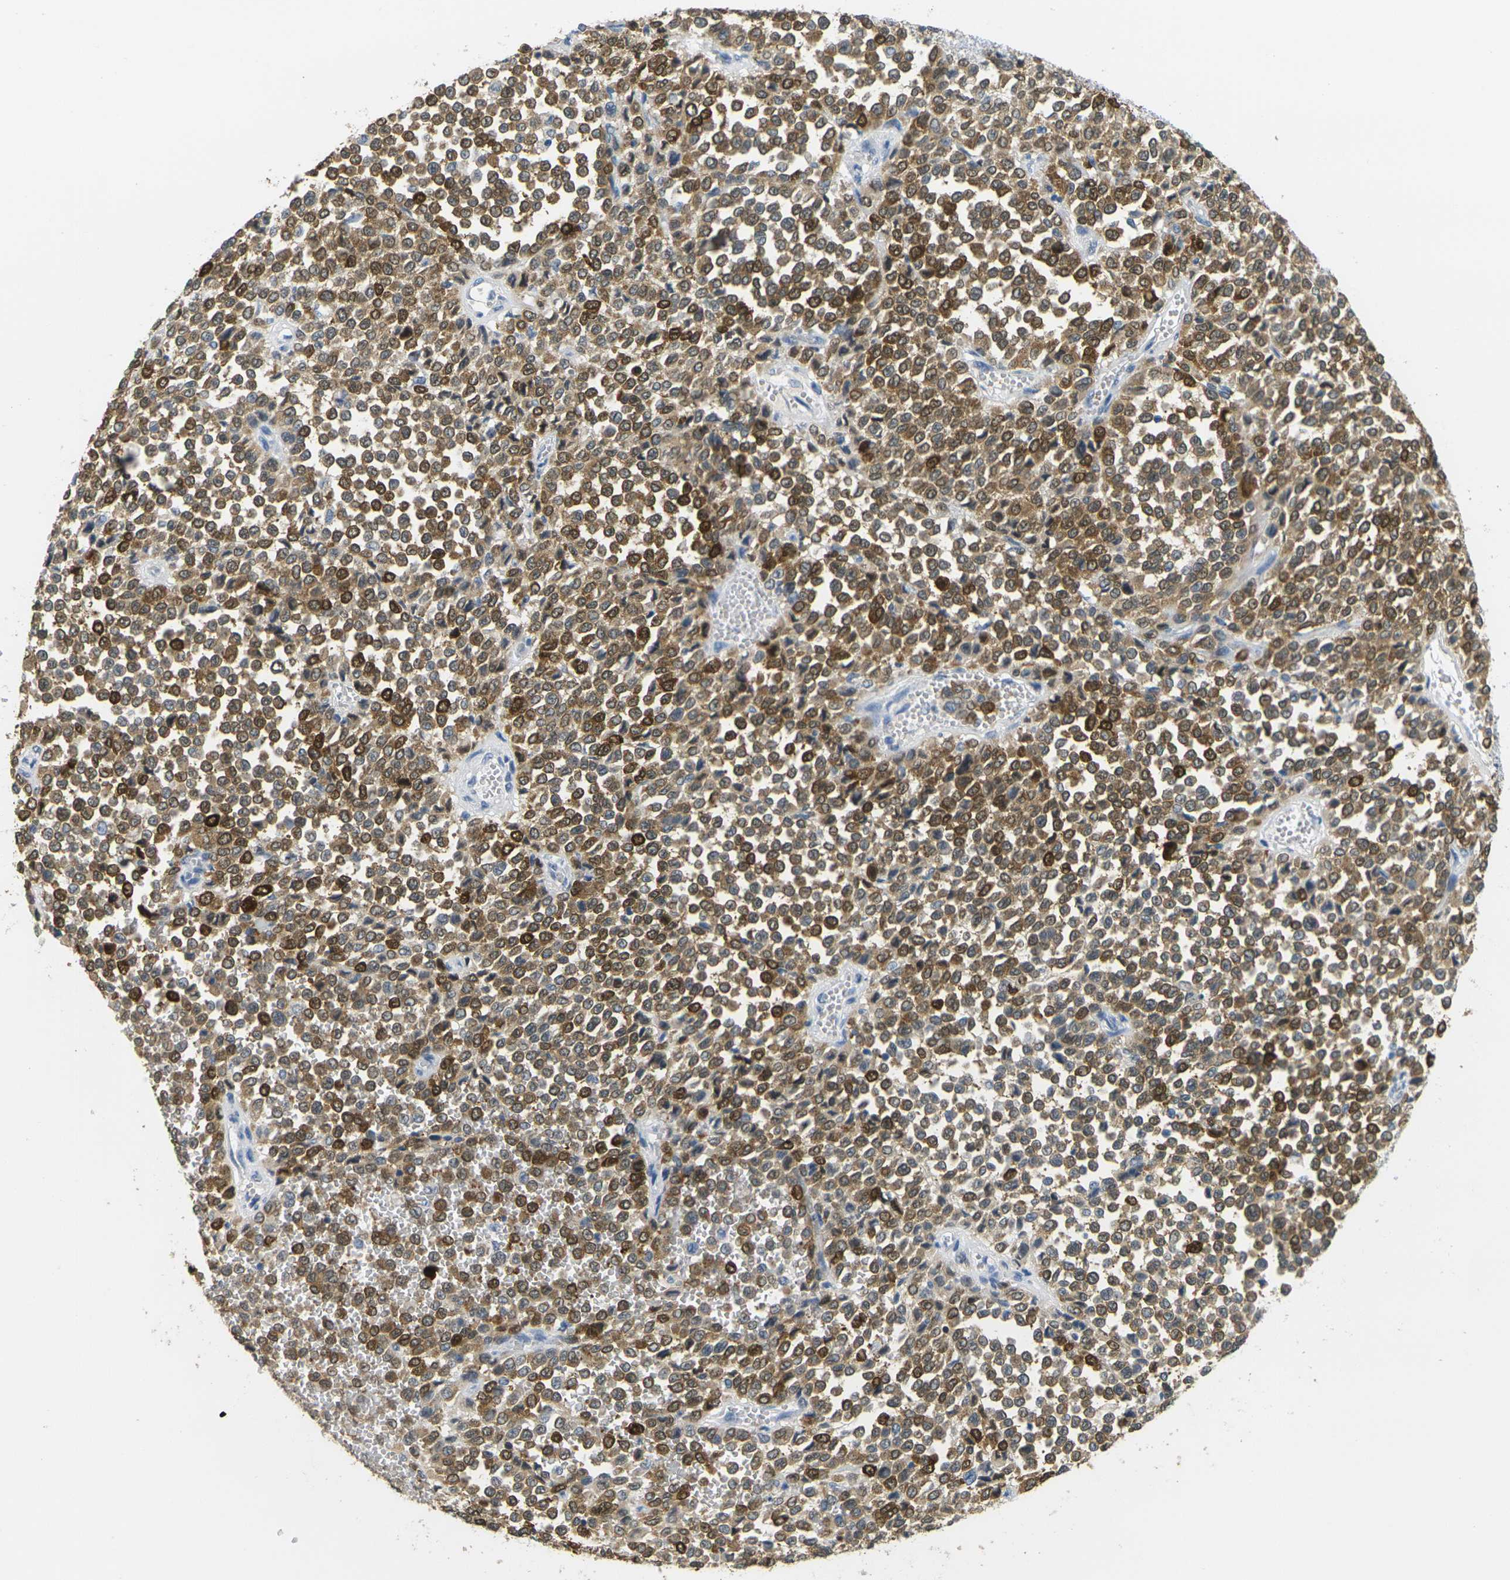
{"staining": {"intensity": "strong", "quantity": ">75%", "location": "cytoplasmic/membranous"}, "tissue": "melanoma", "cell_type": "Tumor cells", "image_type": "cancer", "snomed": [{"axis": "morphology", "description": "Malignant melanoma, Metastatic site"}, {"axis": "topography", "description": "Pancreas"}], "caption": "There is high levels of strong cytoplasmic/membranous expression in tumor cells of melanoma, as demonstrated by immunohistochemical staining (brown color).", "gene": "CTAG1A", "patient": {"sex": "female", "age": 30}}